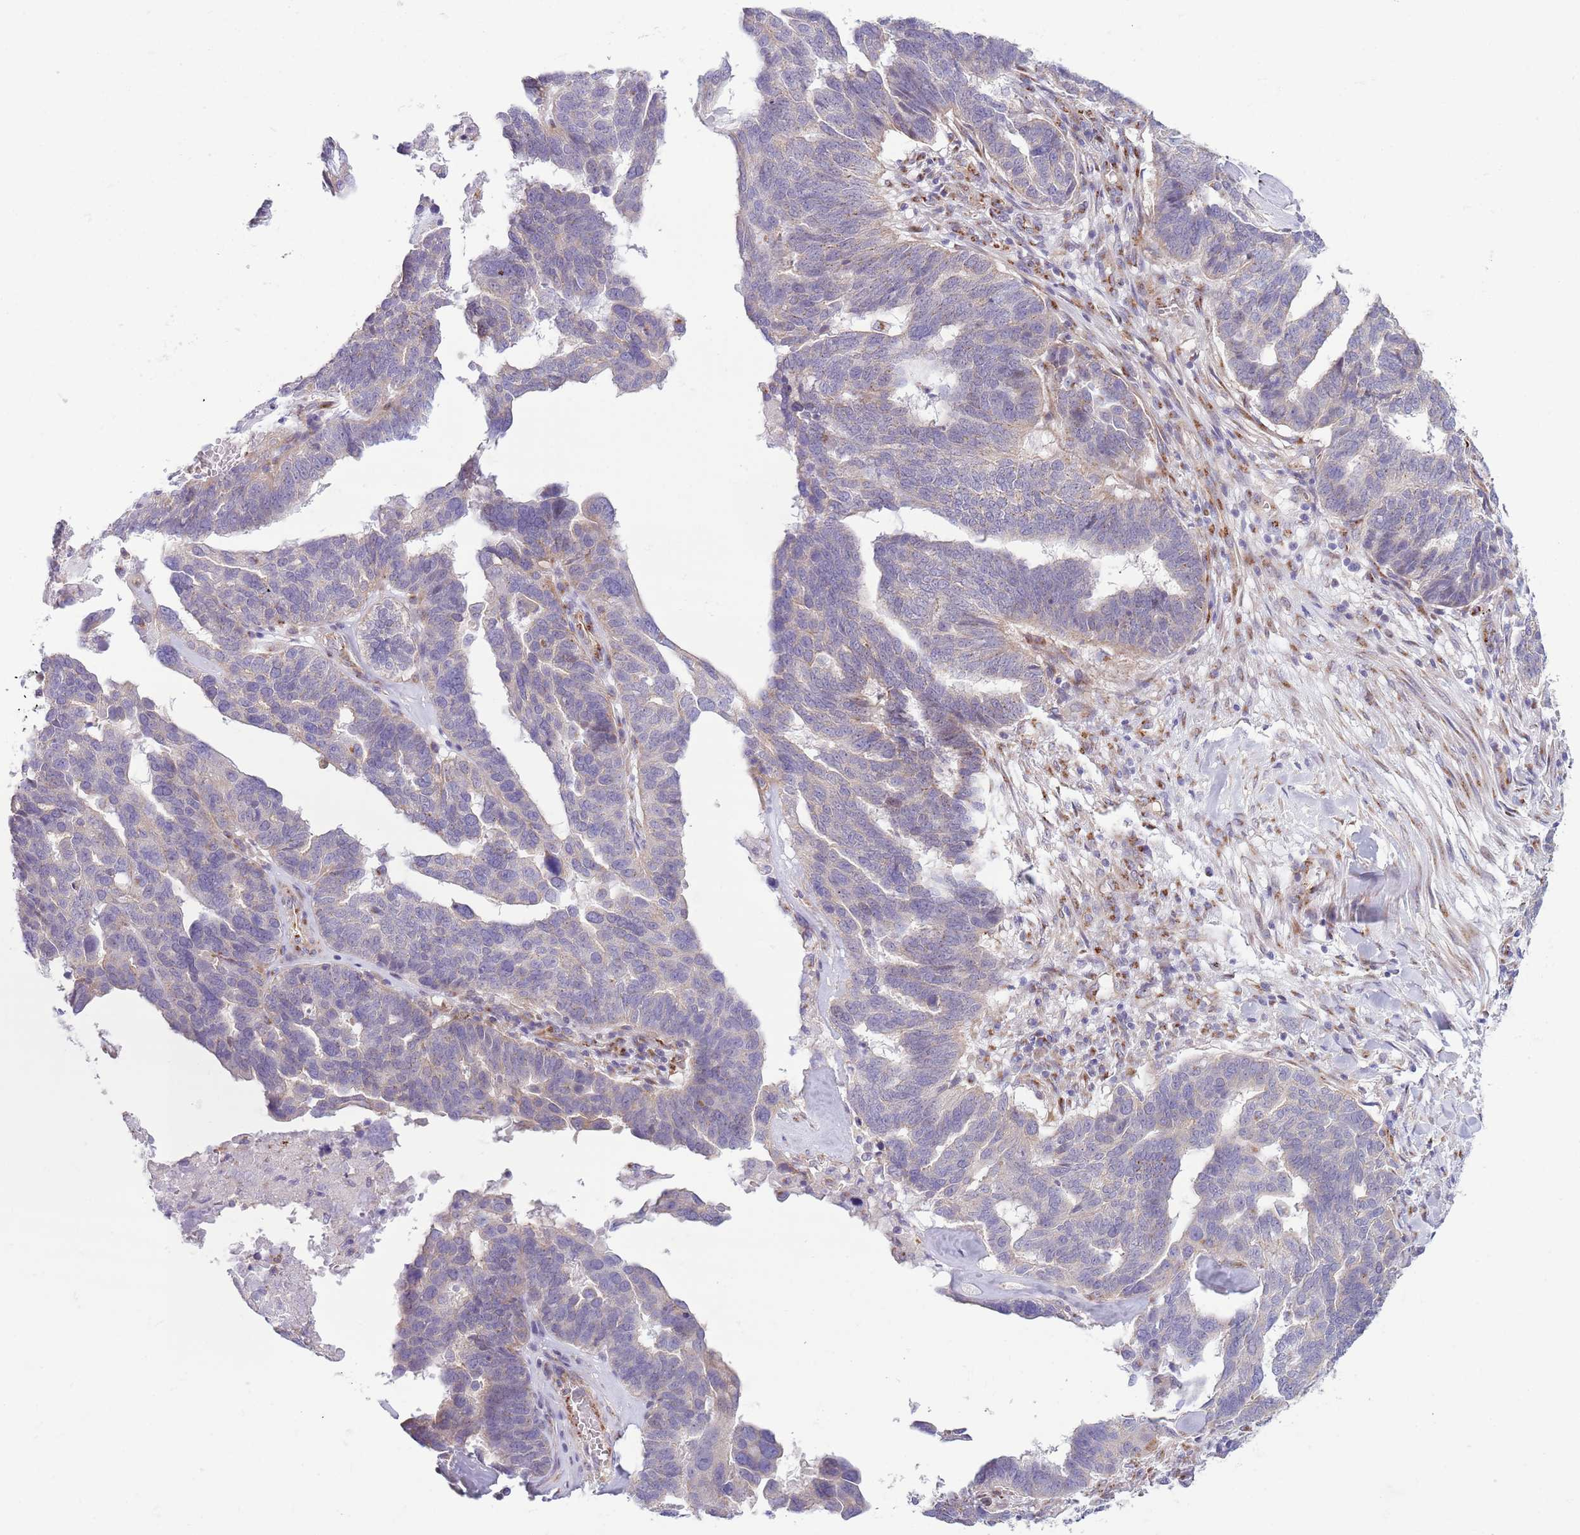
{"staining": {"intensity": "negative", "quantity": "none", "location": "none"}, "tissue": "ovarian cancer", "cell_type": "Tumor cells", "image_type": "cancer", "snomed": [{"axis": "morphology", "description": "Cystadenocarcinoma, serous, NOS"}, {"axis": "topography", "description": "Ovary"}], "caption": "An immunohistochemistry (IHC) image of ovarian serous cystadenocarcinoma is shown. There is no staining in tumor cells of ovarian serous cystadenocarcinoma.", "gene": "C20orf96", "patient": {"sex": "female", "age": 59}}